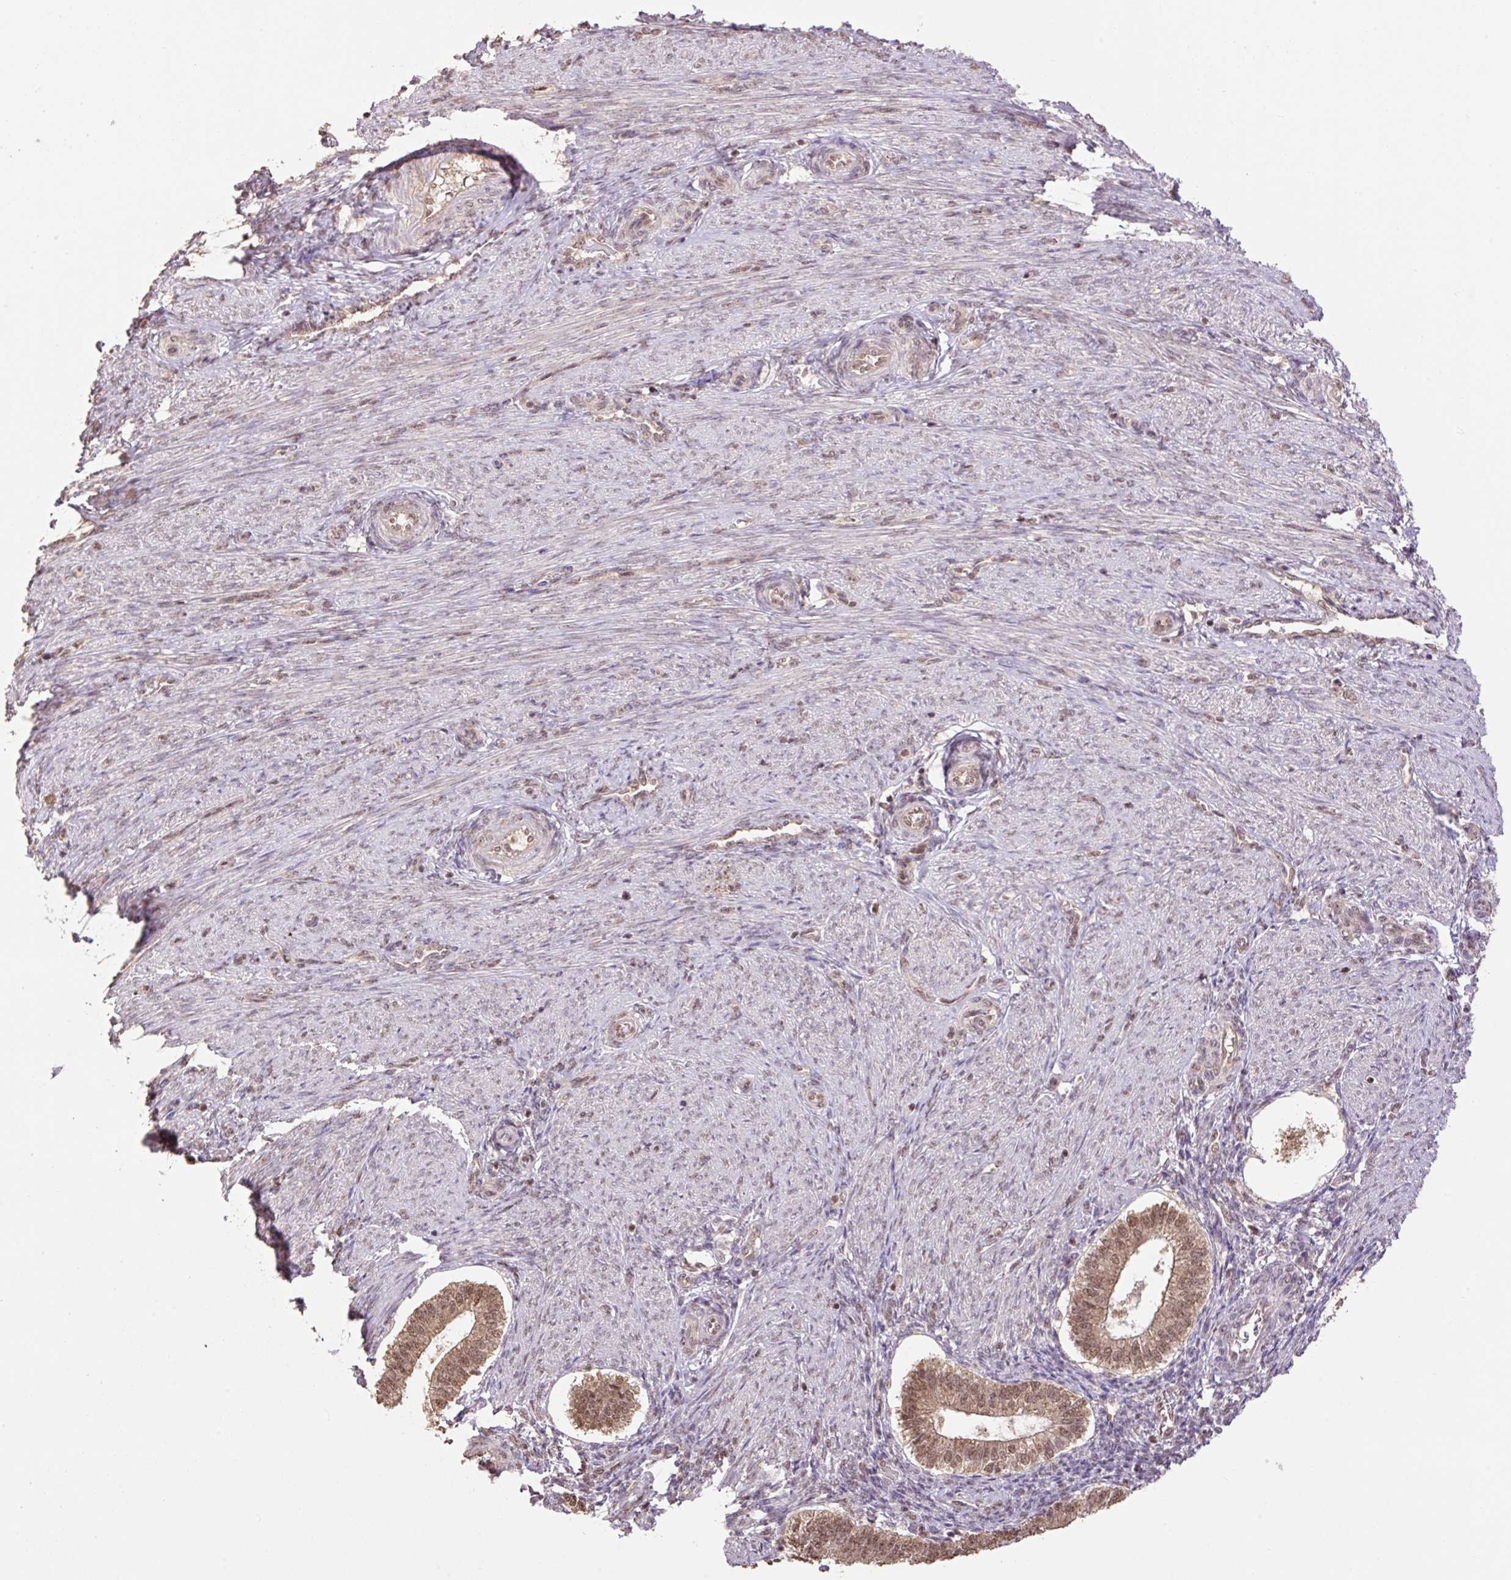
{"staining": {"intensity": "moderate", "quantity": "25%-75%", "location": "cytoplasmic/membranous,nuclear"}, "tissue": "endometrium", "cell_type": "Cells in endometrial stroma", "image_type": "normal", "snomed": [{"axis": "morphology", "description": "Normal tissue, NOS"}, {"axis": "topography", "description": "Endometrium"}], "caption": "Endometrium stained with DAB (3,3'-diaminobenzidine) IHC exhibits medium levels of moderate cytoplasmic/membranous,nuclear expression in about 25%-75% of cells in endometrial stroma. (brown staining indicates protein expression, while blue staining denotes nuclei).", "gene": "VPS25", "patient": {"sex": "female", "age": 25}}